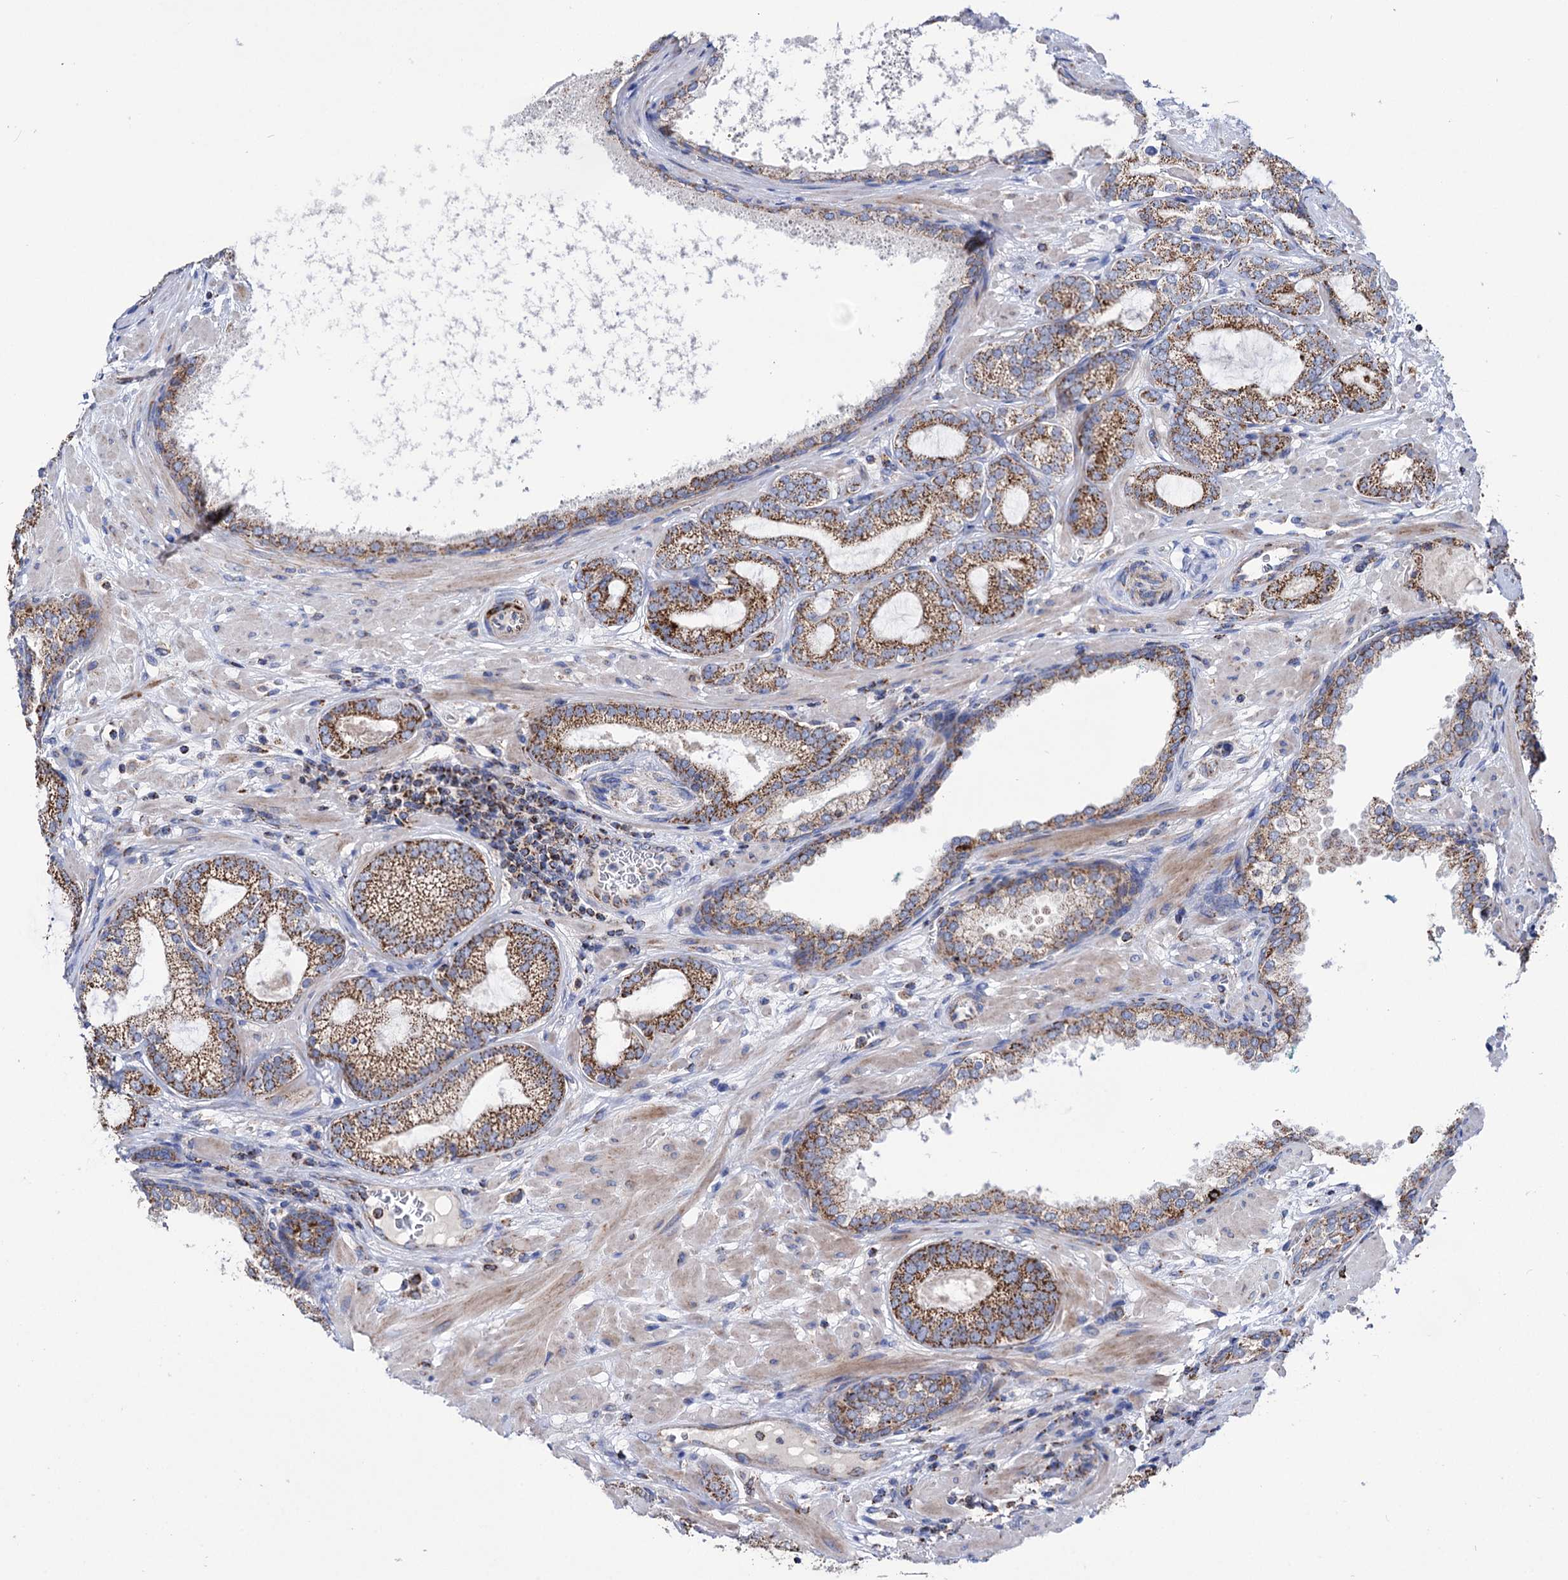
{"staining": {"intensity": "strong", "quantity": ">75%", "location": "cytoplasmic/membranous"}, "tissue": "prostate cancer", "cell_type": "Tumor cells", "image_type": "cancer", "snomed": [{"axis": "morphology", "description": "Adenocarcinoma, High grade"}, {"axis": "topography", "description": "Prostate"}], "caption": "Immunohistochemistry (IHC) image of neoplastic tissue: human high-grade adenocarcinoma (prostate) stained using IHC displays high levels of strong protein expression localized specifically in the cytoplasmic/membranous of tumor cells, appearing as a cytoplasmic/membranous brown color.", "gene": "ABHD10", "patient": {"sex": "male", "age": 60}}